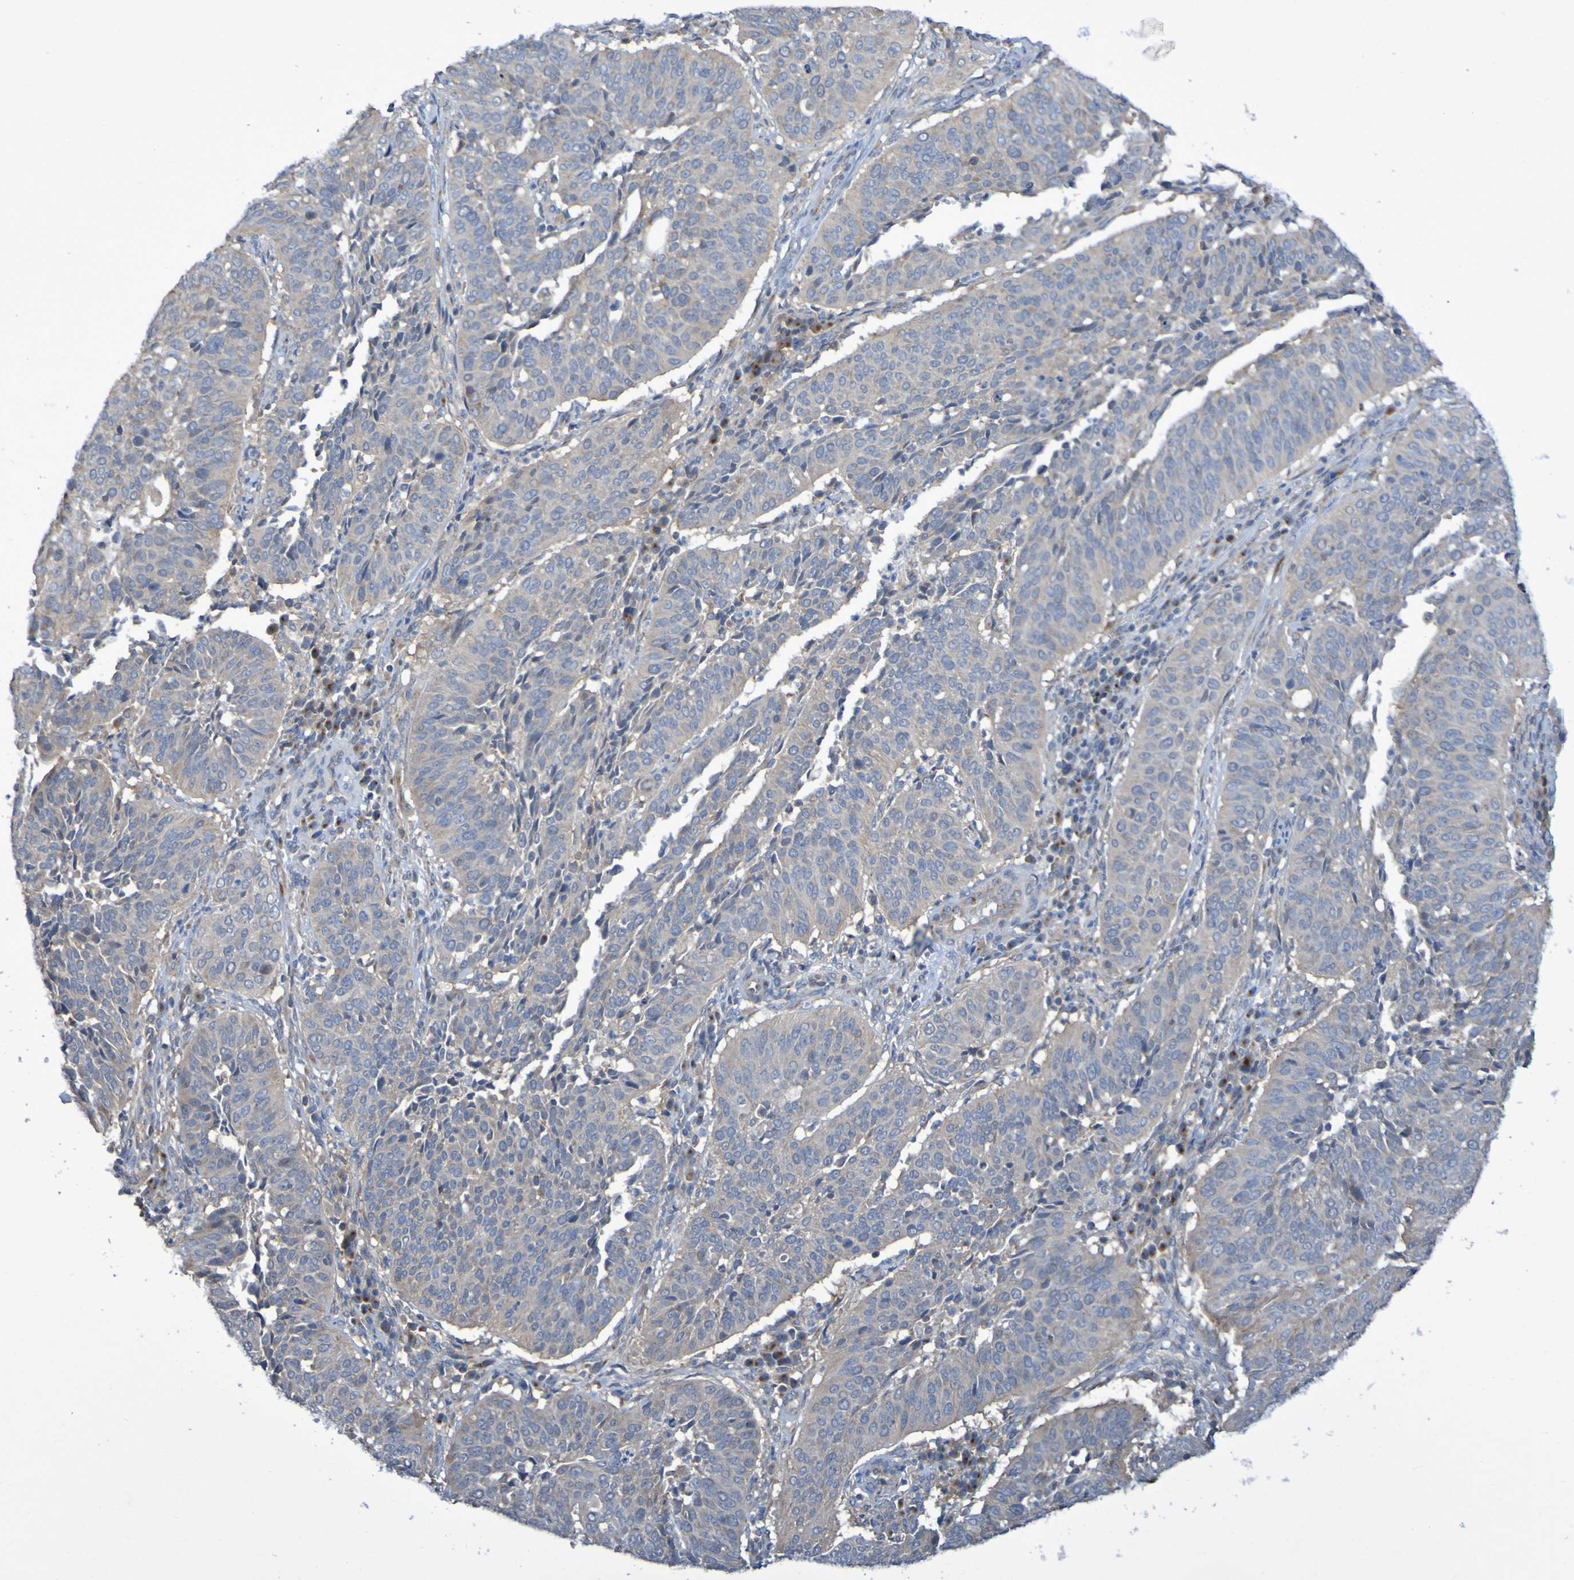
{"staining": {"intensity": "weak", "quantity": "<25%", "location": "cytoplasmic/membranous"}, "tissue": "cervical cancer", "cell_type": "Tumor cells", "image_type": "cancer", "snomed": [{"axis": "morphology", "description": "Normal tissue, NOS"}, {"axis": "morphology", "description": "Squamous cell carcinoma, NOS"}, {"axis": "topography", "description": "Cervix"}], "caption": "Tumor cells show no significant expression in cervical cancer.", "gene": "LMBRD2", "patient": {"sex": "female", "age": 39}}